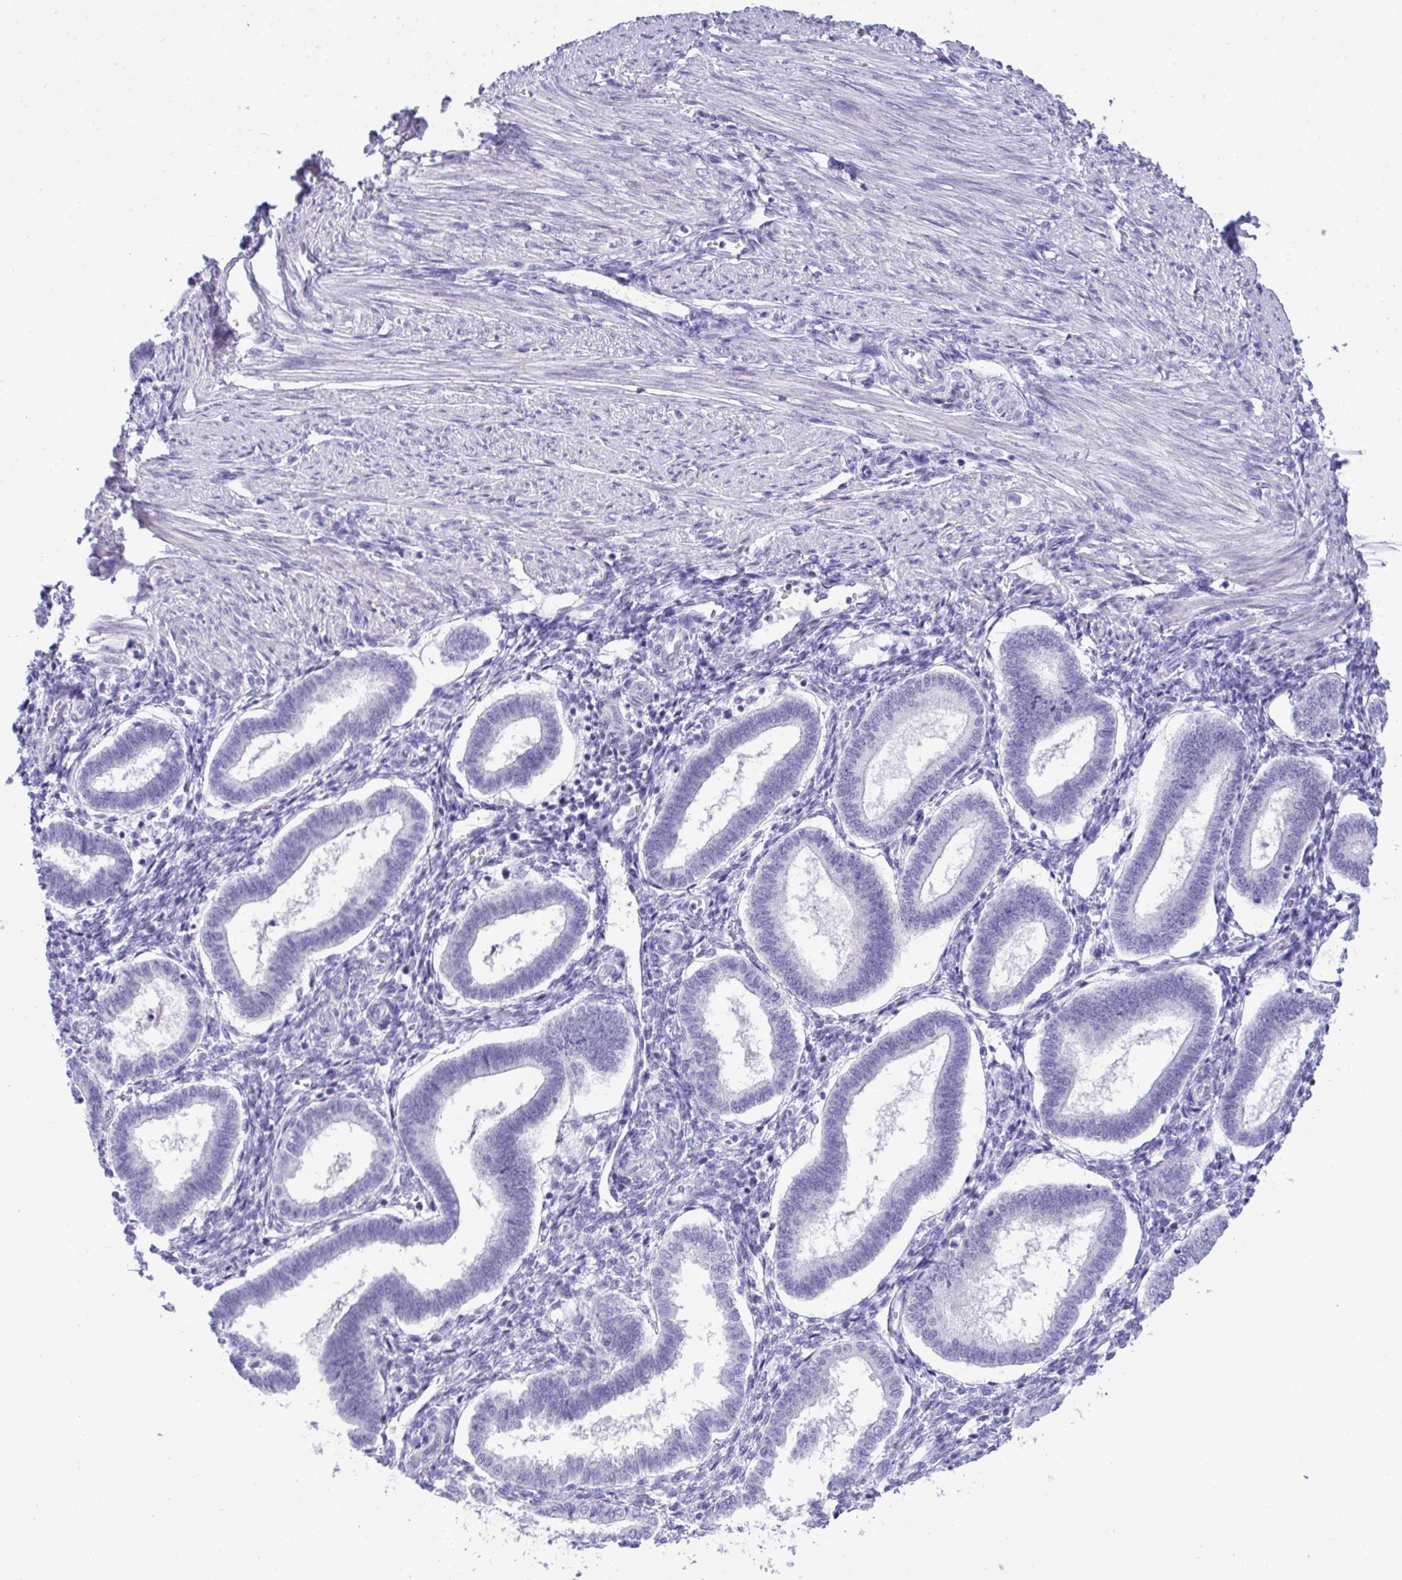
{"staining": {"intensity": "negative", "quantity": "none", "location": "none"}, "tissue": "endometrium", "cell_type": "Cells in endometrial stroma", "image_type": "normal", "snomed": [{"axis": "morphology", "description": "Normal tissue, NOS"}, {"axis": "topography", "description": "Endometrium"}], "caption": "Micrograph shows no significant protein expression in cells in endometrial stroma of benign endometrium.", "gene": "PGM2L1", "patient": {"sex": "female", "age": 24}}